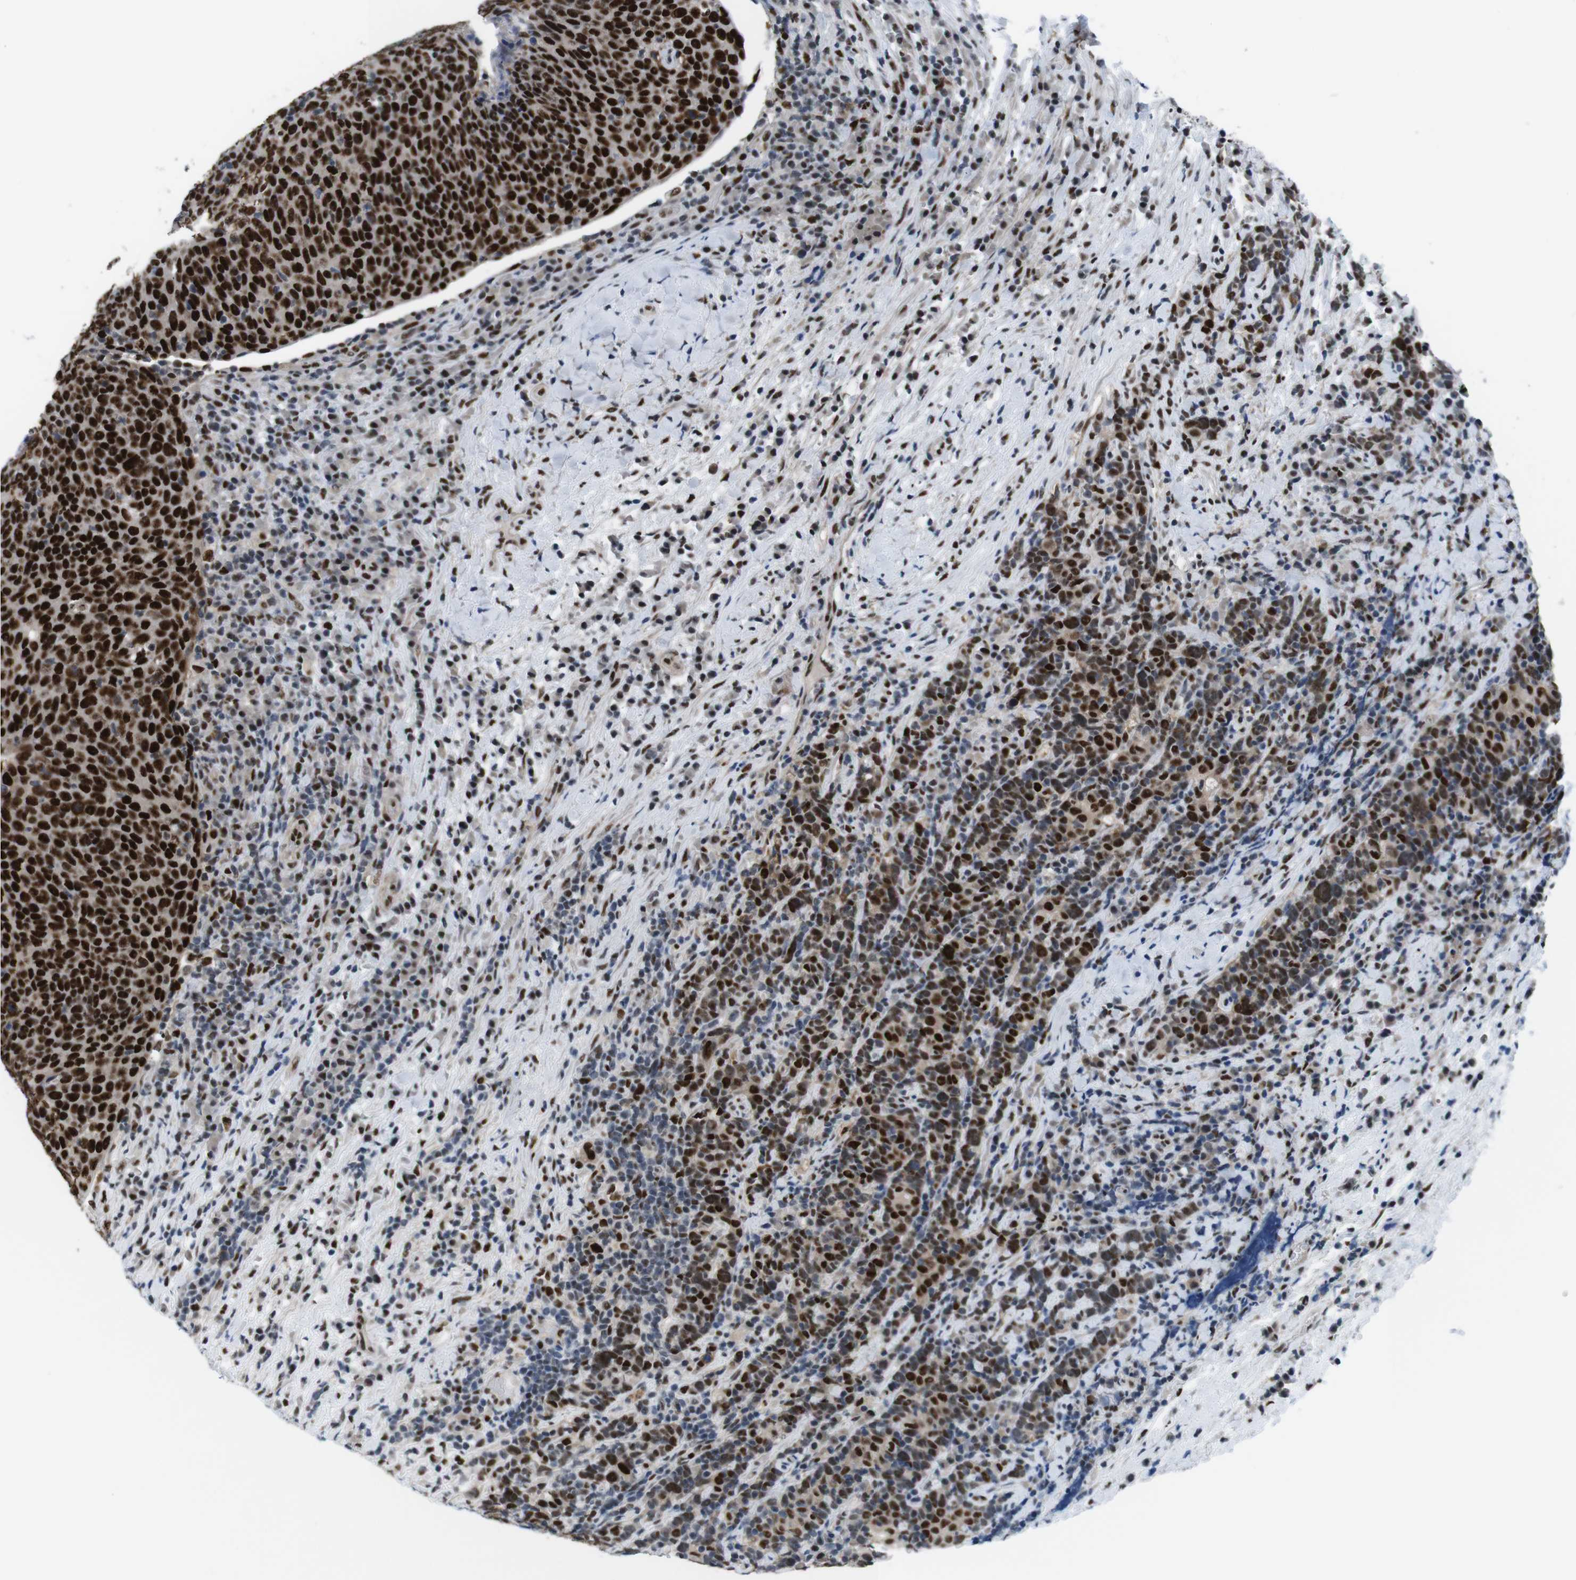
{"staining": {"intensity": "strong", "quantity": ">75%", "location": "nuclear"}, "tissue": "head and neck cancer", "cell_type": "Tumor cells", "image_type": "cancer", "snomed": [{"axis": "morphology", "description": "Squamous cell carcinoma, NOS"}, {"axis": "morphology", "description": "Squamous cell carcinoma, metastatic, NOS"}, {"axis": "topography", "description": "Lymph node"}, {"axis": "topography", "description": "Head-Neck"}], "caption": "Immunohistochemistry micrograph of neoplastic tissue: squamous cell carcinoma (head and neck) stained using immunohistochemistry (IHC) exhibits high levels of strong protein expression localized specifically in the nuclear of tumor cells, appearing as a nuclear brown color.", "gene": "PSME3", "patient": {"sex": "male", "age": 62}}